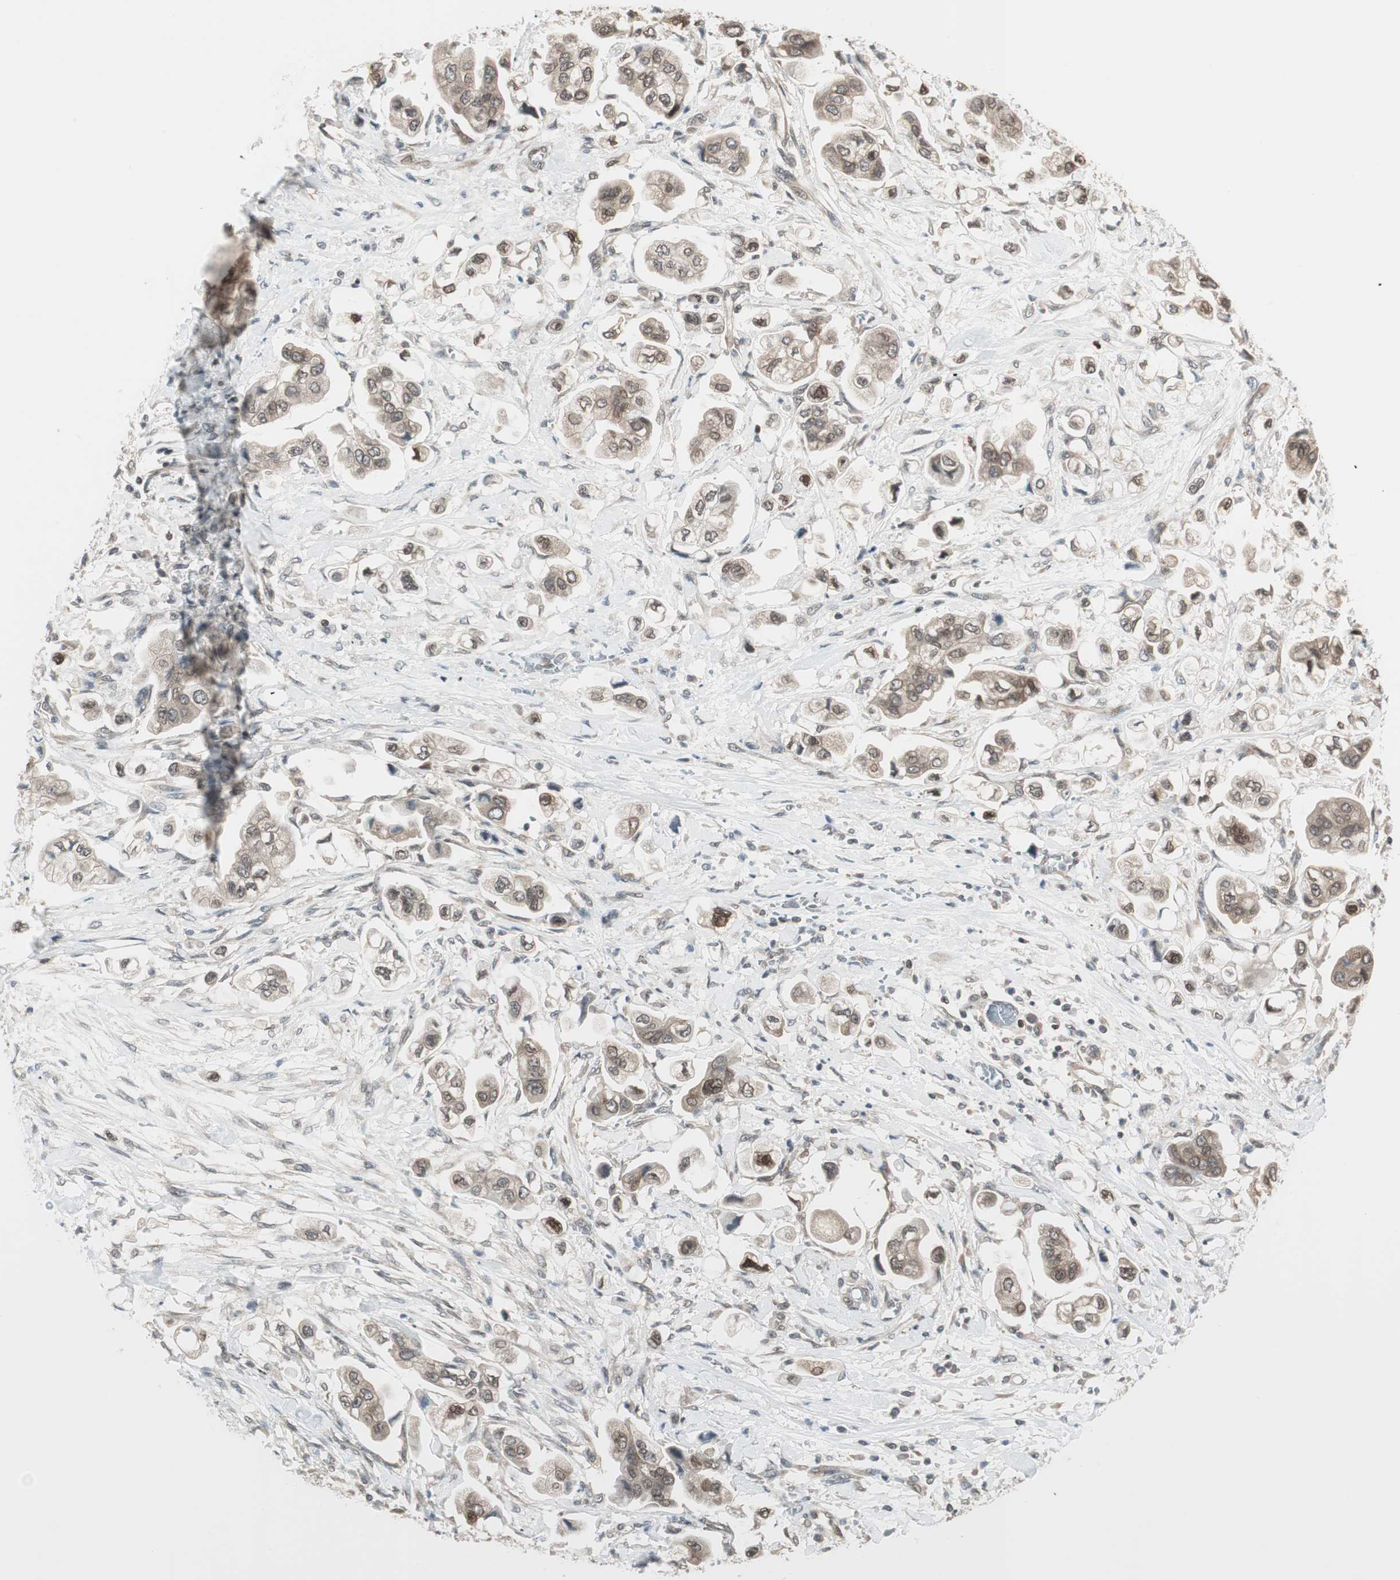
{"staining": {"intensity": "moderate", "quantity": ">75%", "location": "cytoplasmic/membranous"}, "tissue": "stomach cancer", "cell_type": "Tumor cells", "image_type": "cancer", "snomed": [{"axis": "morphology", "description": "Adenocarcinoma, NOS"}, {"axis": "topography", "description": "Stomach"}], "caption": "Moderate cytoplasmic/membranous staining for a protein is present in approximately >75% of tumor cells of stomach adenocarcinoma using immunohistochemistry (IHC).", "gene": "UBE2I", "patient": {"sex": "male", "age": 62}}